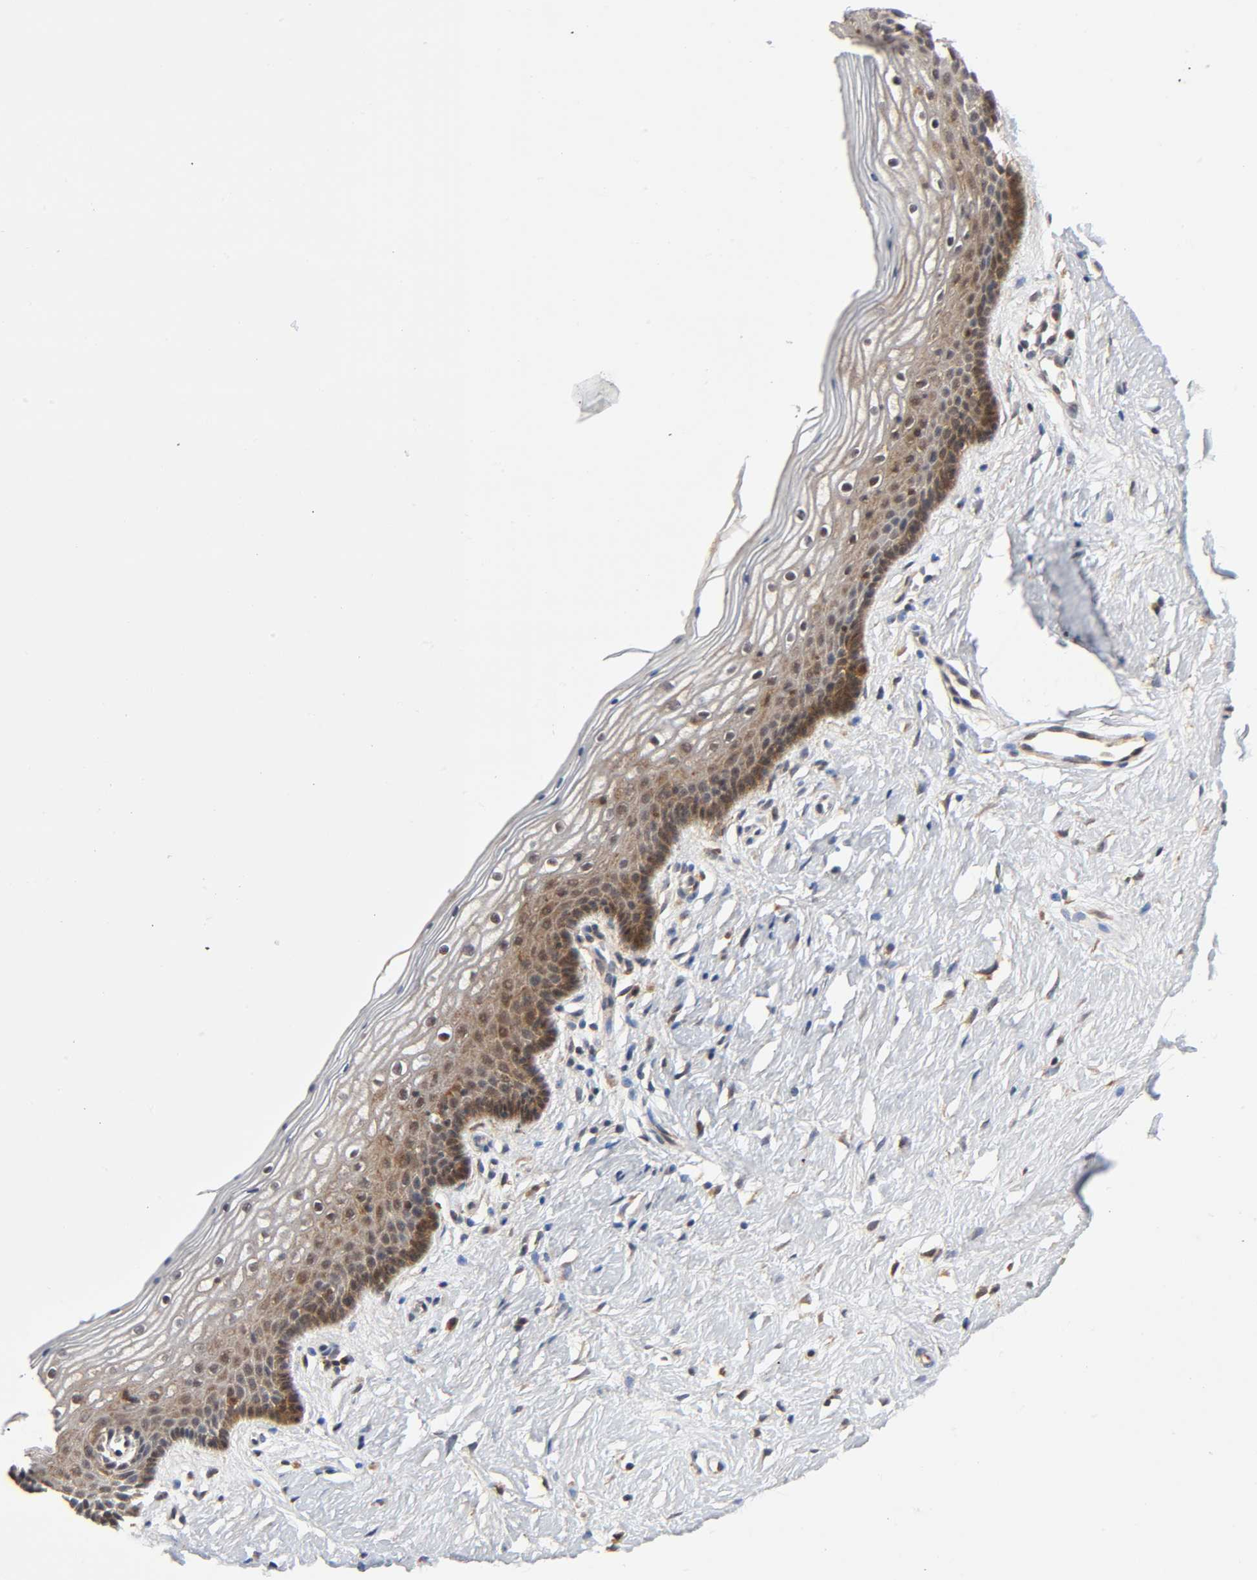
{"staining": {"intensity": "weak", "quantity": "25%-75%", "location": "cytoplasmic/membranous"}, "tissue": "vagina", "cell_type": "Squamous epithelial cells", "image_type": "normal", "snomed": [{"axis": "morphology", "description": "Normal tissue, NOS"}, {"axis": "topography", "description": "Vagina"}], "caption": "DAB immunohistochemical staining of unremarkable vagina shows weak cytoplasmic/membranous protein expression in about 25%-75% of squamous epithelial cells.", "gene": "CASP9", "patient": {"sex": "female", "age": 46}}